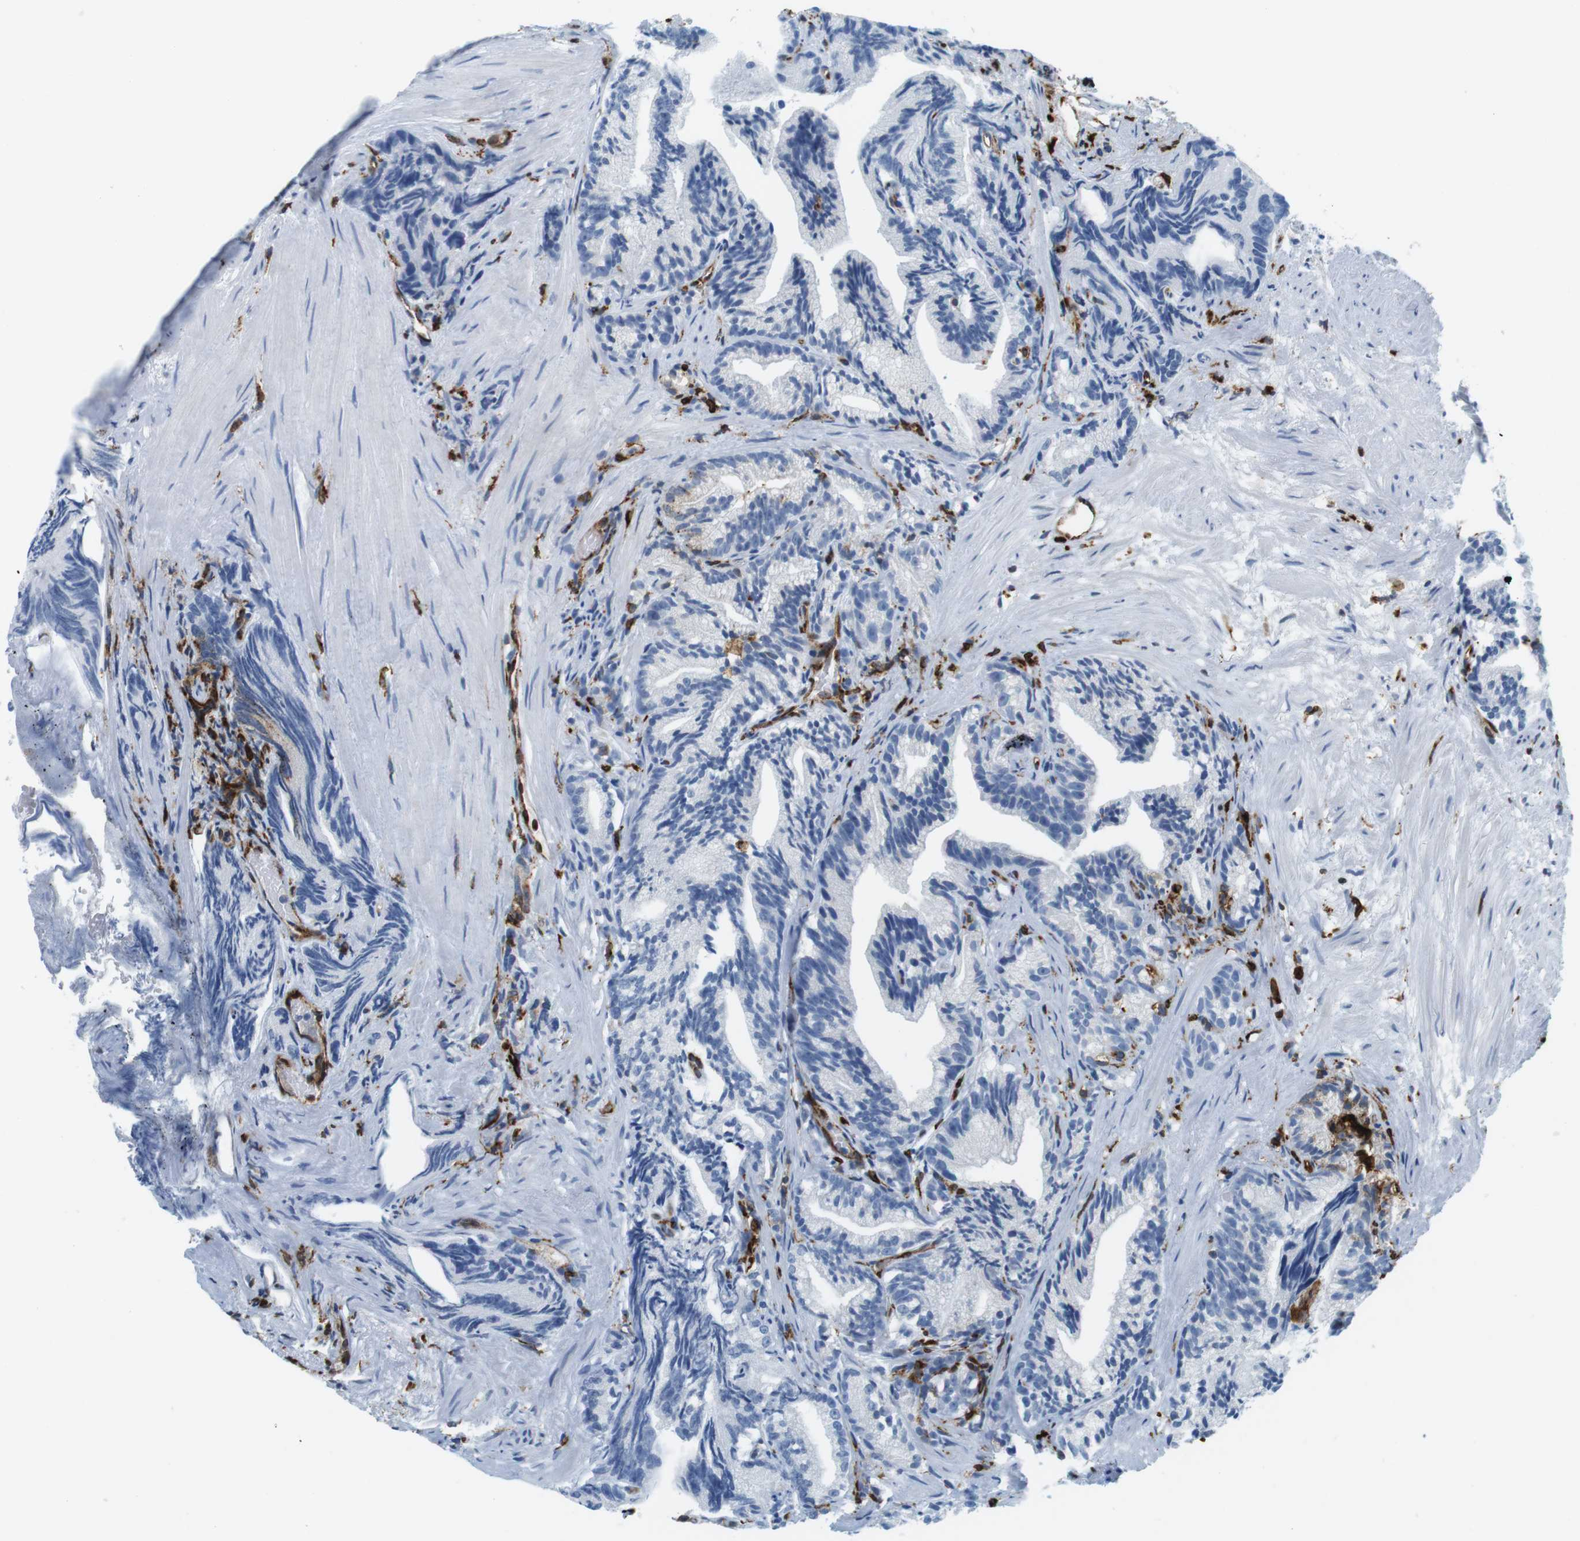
{"staining": {"intensity": "negative", "quantity": "none", "location": "none"}, "tissue": "prostate cancer", "cell_type": "Tumor cells", "image_type": "cancer", "snomed": [{"axis": "morphology", "description": "Adenocarcinoma, Low grade"}, {"axis": "topography", "description": "Prostate"}], "caption": "Immunohistochemistry of prostate adenocarcinoma (low-grade) demonstrates no staining in tumor cells.", "gene": "CIITA", "patient": {"sex": "male", "age": 89}}